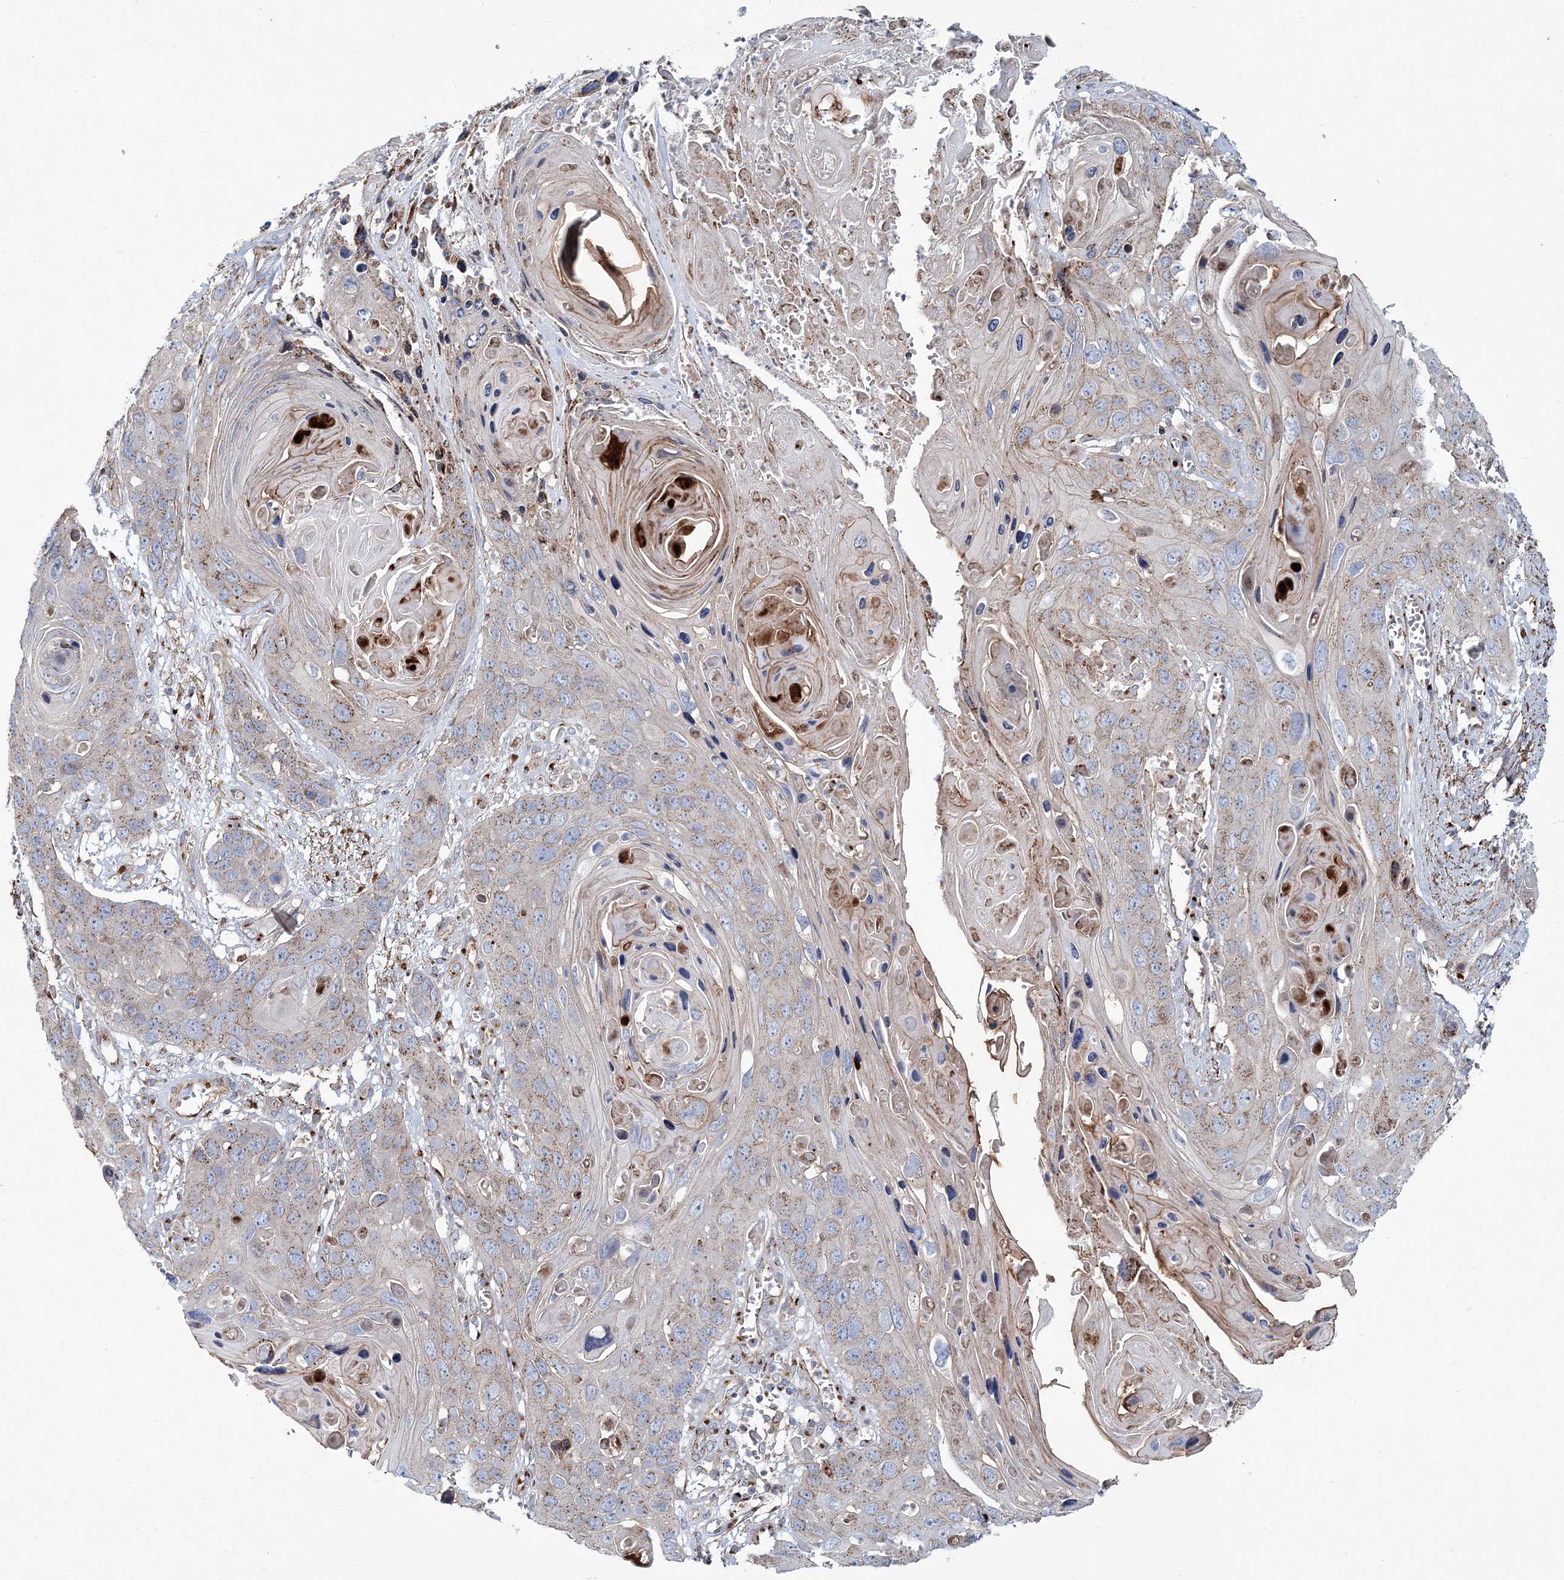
{"staining": {"intensity": "moderate", "quantity": ">75%", "location": "cytoplasmic/membranous"}, "tissue": "skin cancer", "cell_type": "Tumor cells", "image_type": "cancer", "snomed": [{"axis": "morphology", "description": "Squamous cell carcinoma, NOS"}, {"axis": "topography", "description": "Skin"}], "caption": "Immunohistochemistry (IHC) photomicrograph of skin cancer (squamous cell carcinoma) stained for a protein (brown), which shows medium levels of moderate cytoplasmic/membranous staining in about >75% of tumor cells.", "gene": "MAN1A2", "patient": {"sex": "male", "age": 55}}